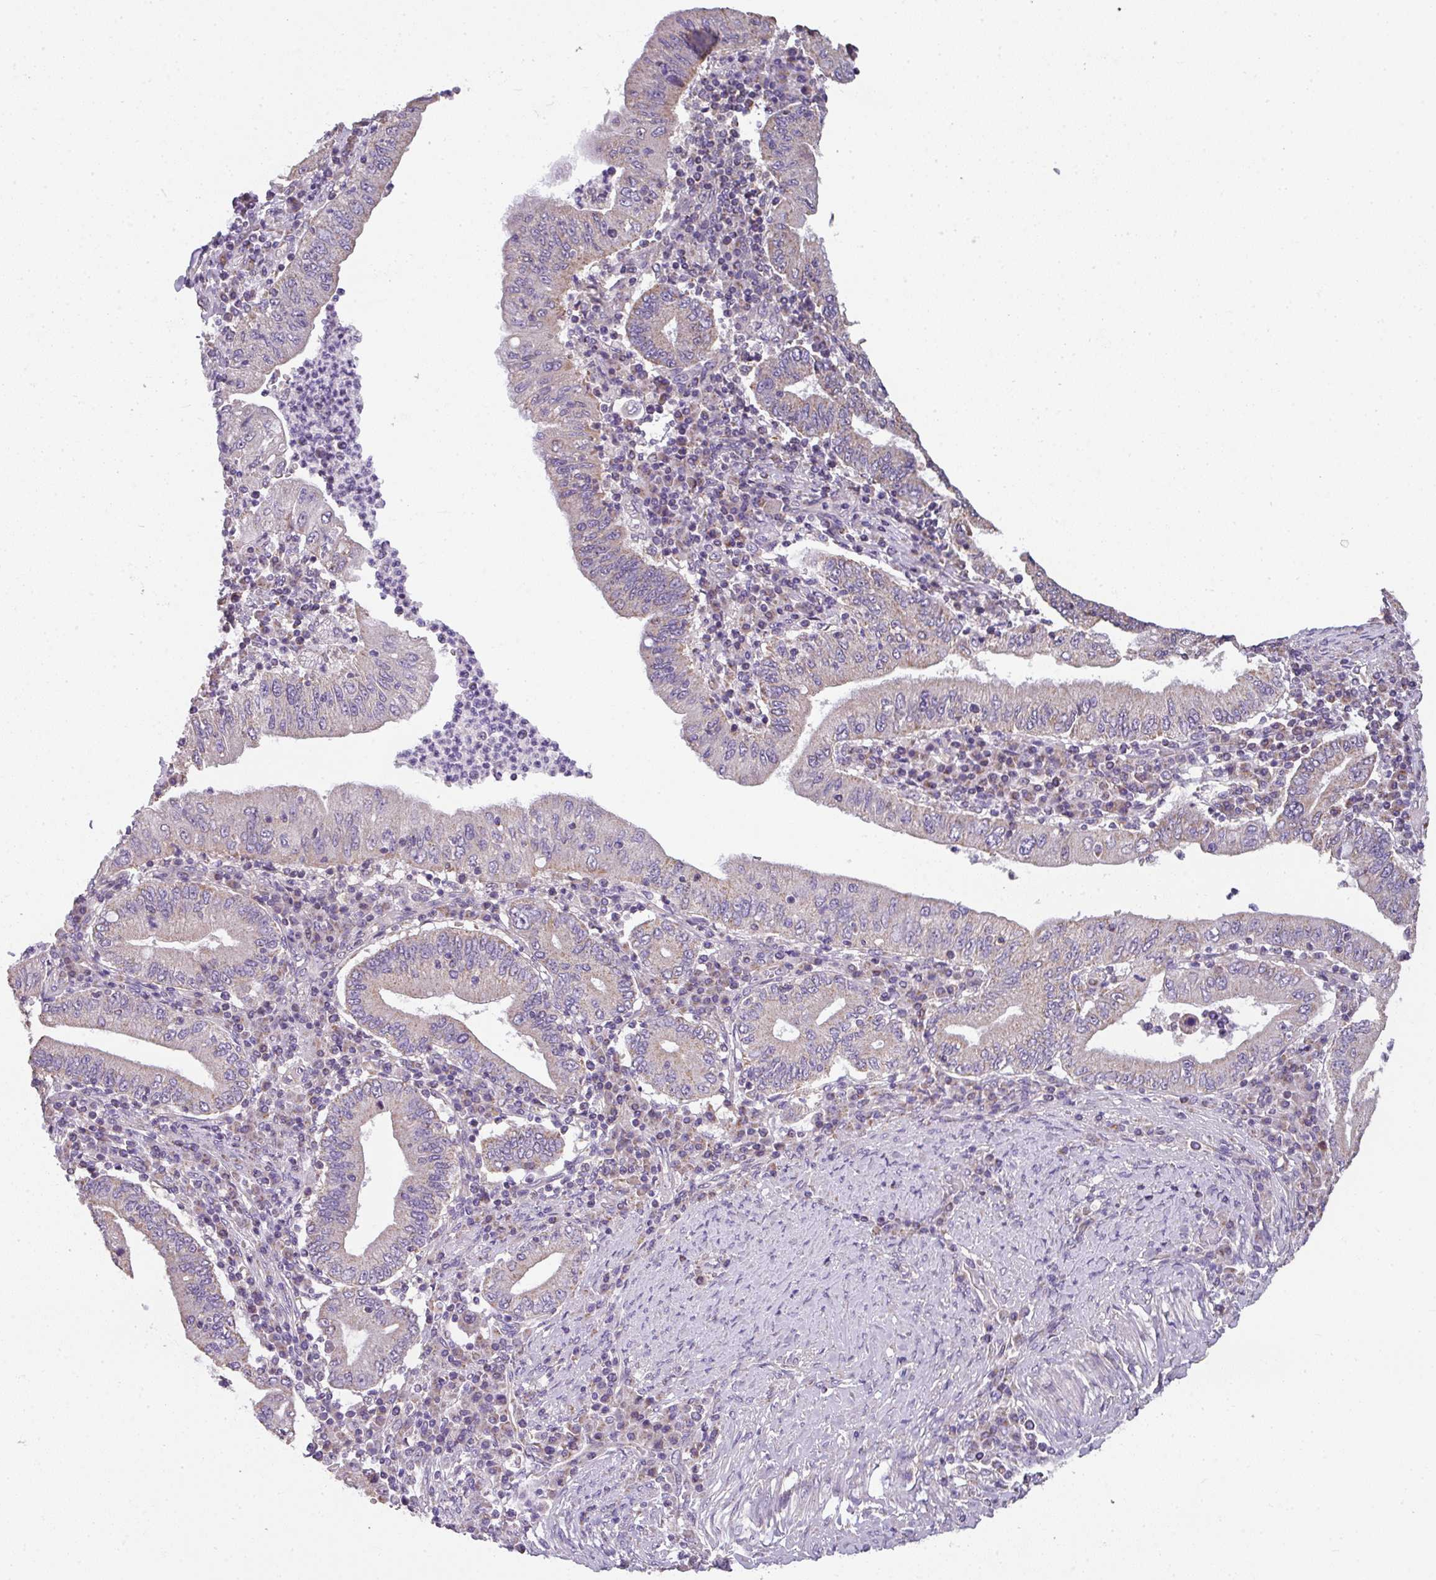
{"staining": {"intensity": "negative", "quantity": "none", "location": "none"}, "tissue": "stomach cancer", "cell_type": "Tumor cells", "image_type": "cancer", "snomed": [{"axis": "morphology", "description": "Normal tissue, NOS"}, {"axis": "morphology", "description": "Adenocarcinoma, NOS"}, {"axis": "topography", "description": "Esophagus"}, {"axis": "topography", "description": "Stomach, upper"}, {"axis": "topography", "description": "Peripheral nerve tissue"}], "caption": "Immunohistochemistry image of adenocarcinoma (stomach) stained for a protein (brown), which shows no staining in tumor cells. (IHC, brightfield microscopy, high magnification).", "gene": "PALS2", "patient": {"sex": "male", "age": 62}}